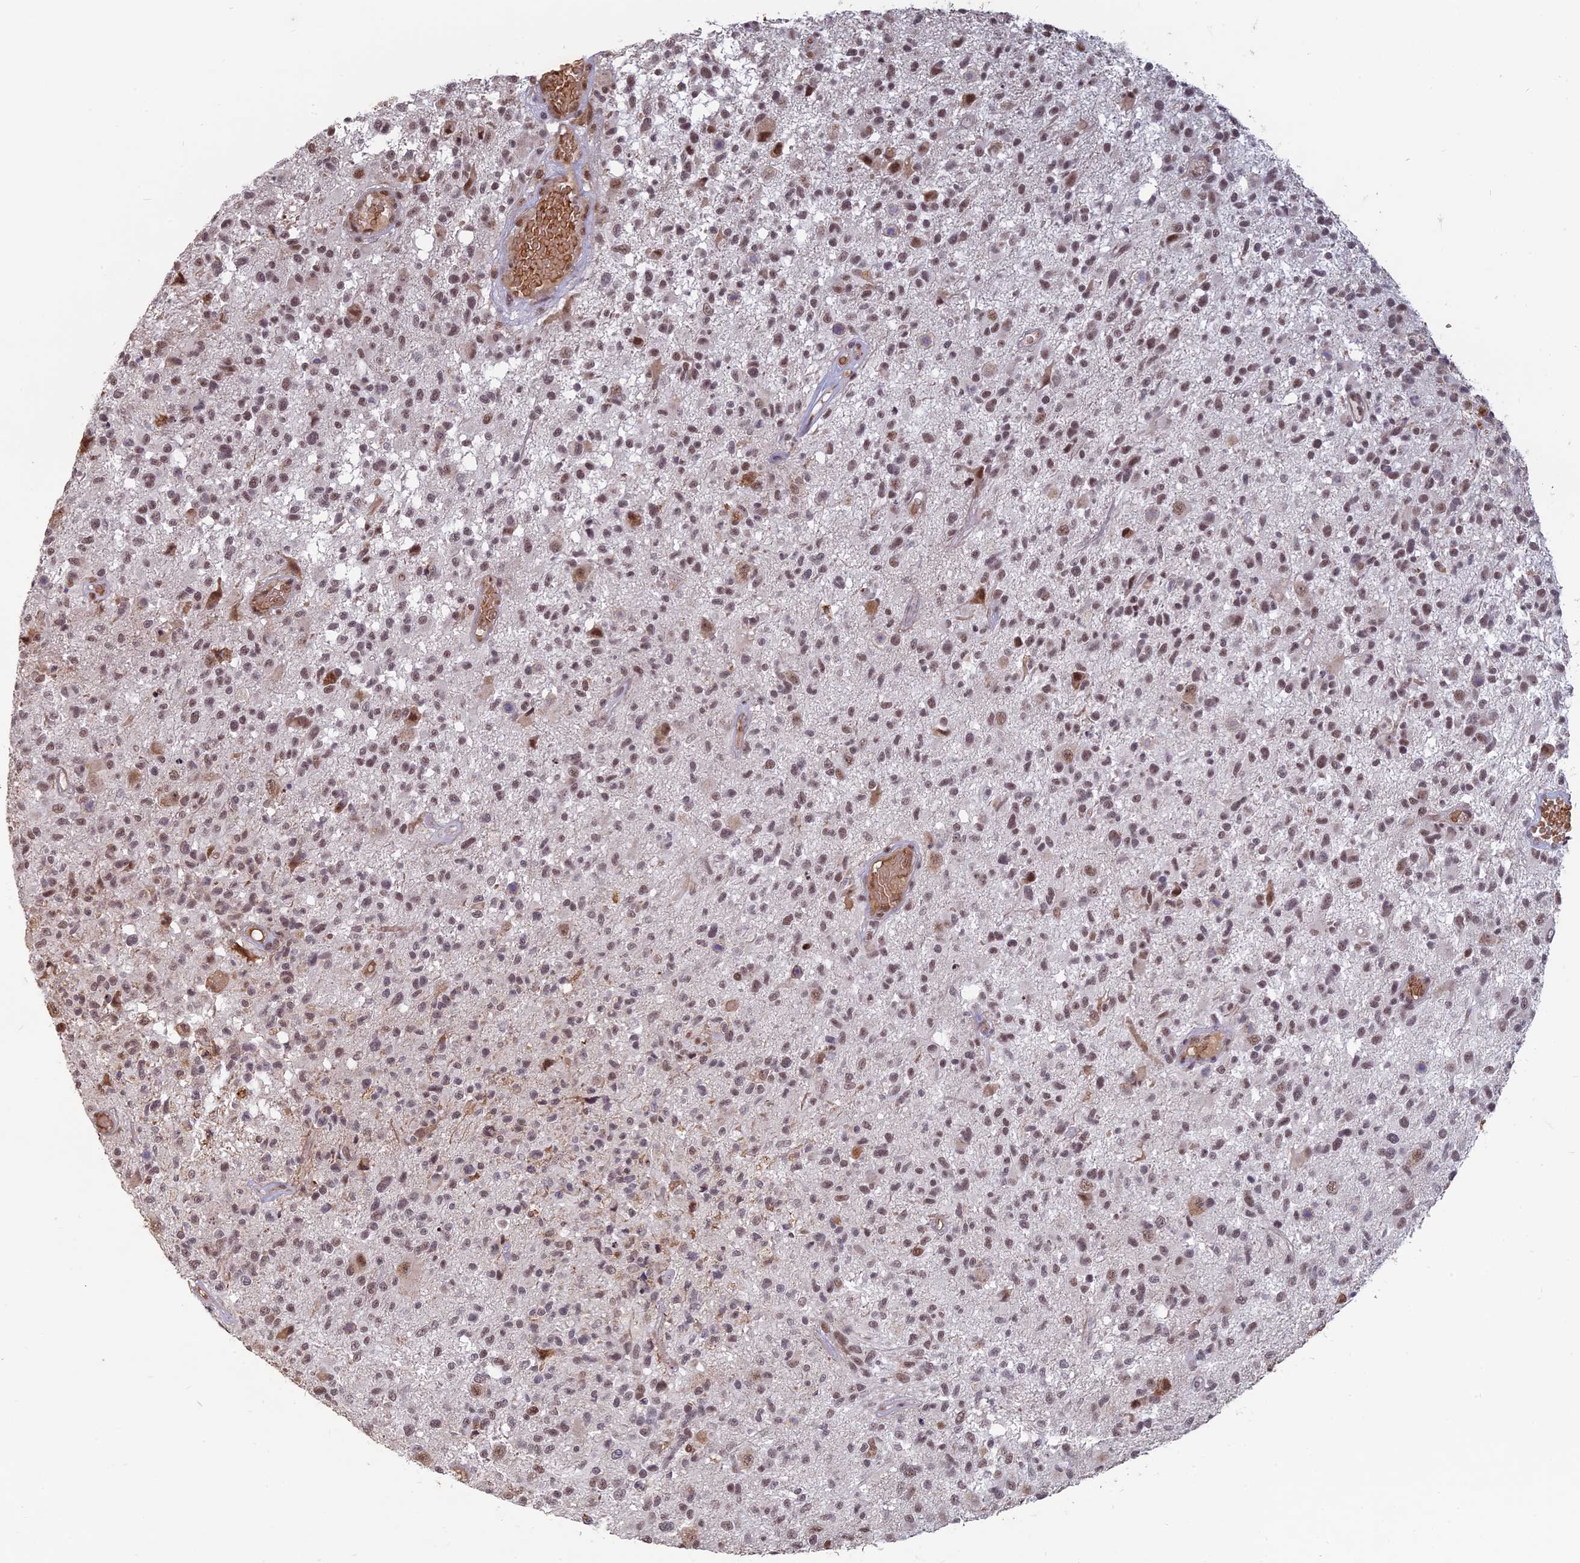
{"staining": {"intensity": "moderate", "quantity": ">75%", "location": "nuclear"}, "tissue": "glioma", "cell_type": "Tumor cells", "image_type": "cancer", "snomed": [{"axis": "morphology", "description": "Glioma, malignant, High grade"}, {"axis": "morphology", "description": "Glioblastoma, NOS"}, {"axis": "topography", "description": "Brain"}], "caption": "Approximately >75% of tumor cells in human glioma show moderate nuclear protein positivity as visualized by brown immunohistochemical staining.", "gene": "MFAP1", "patient": {"sex": "male", "age": 60}}